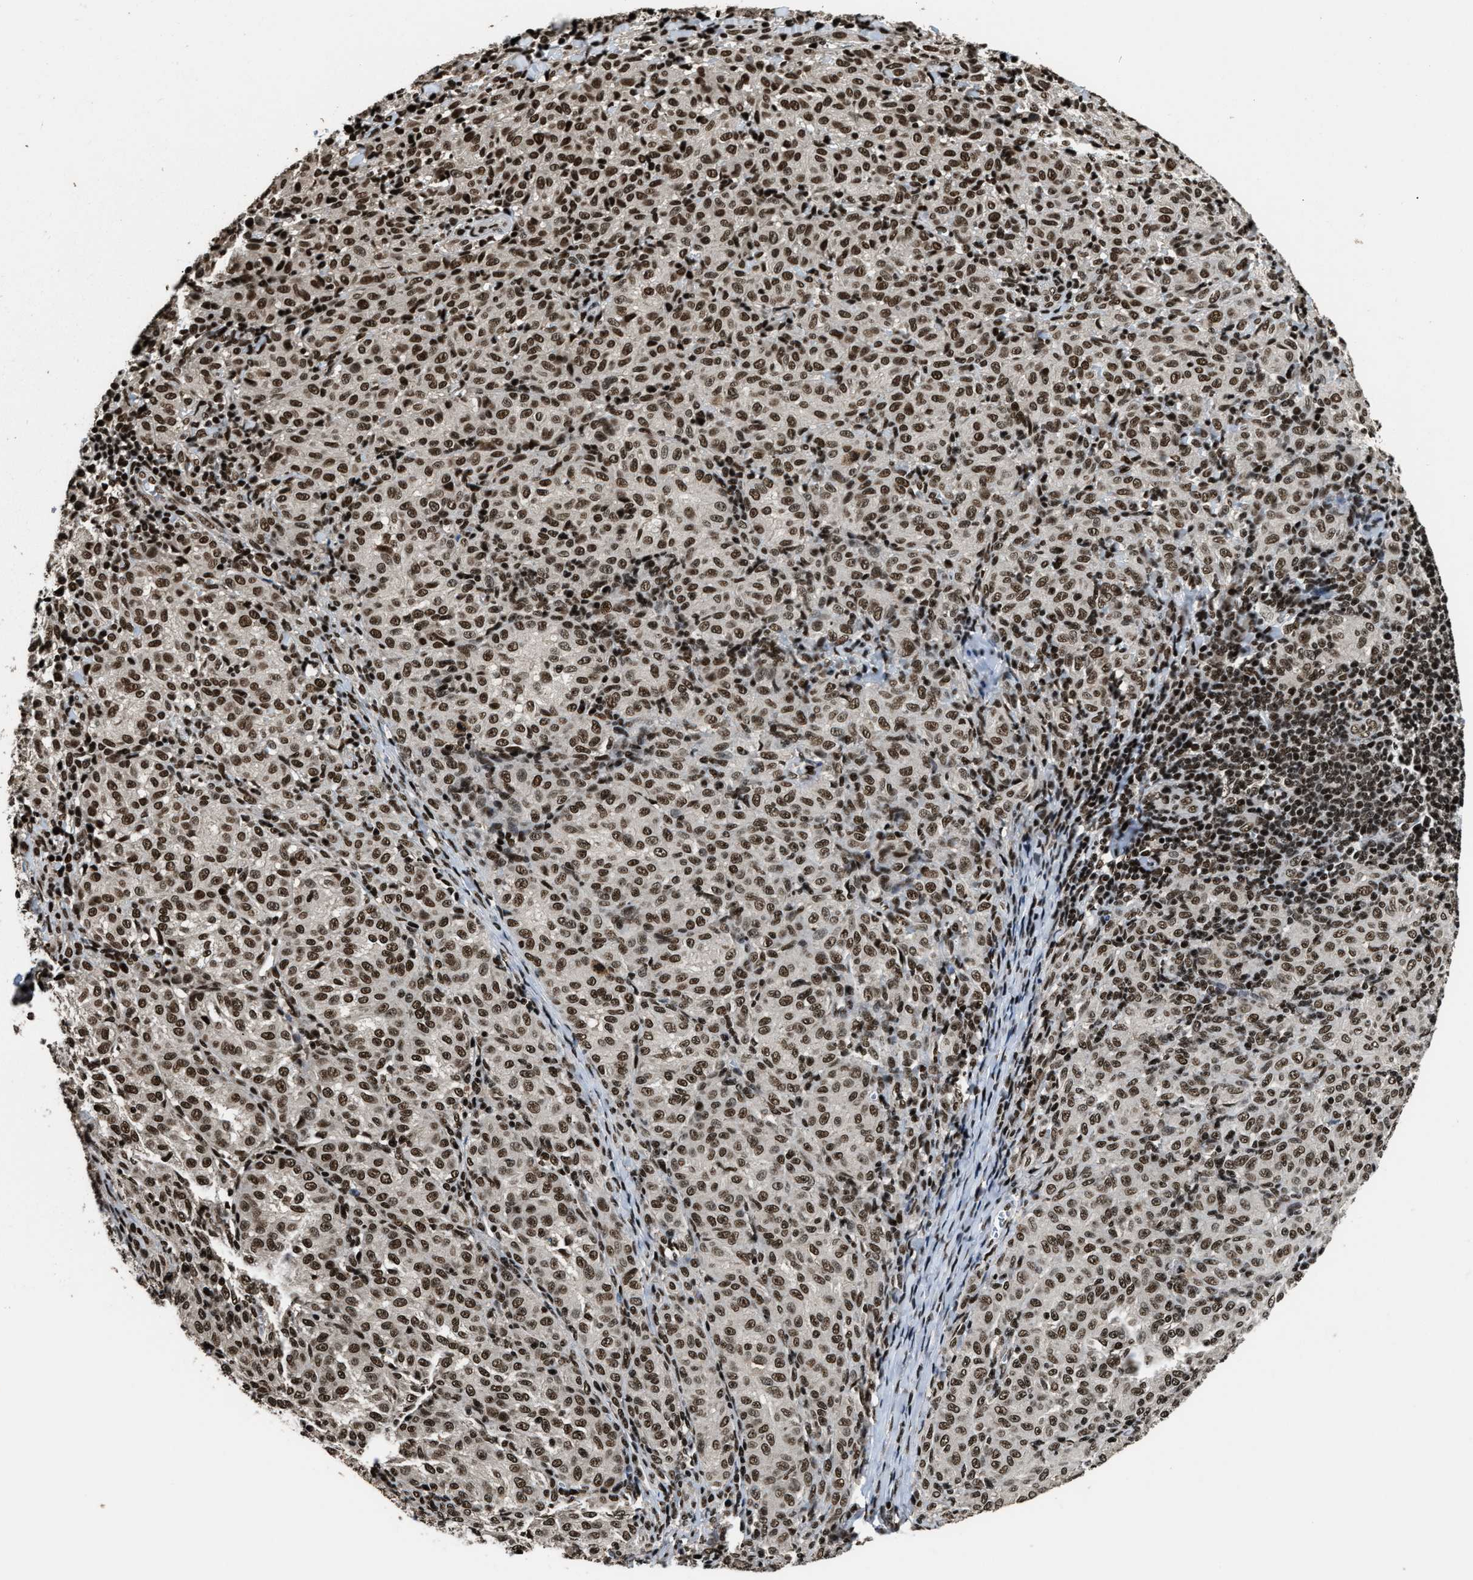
{"staining": {"intensity": "strong", "quantity": ">75%", "location": "nuclear"}, "tissue": "melanoma", "cell_type": "Tumor cells", "image_type": "cancer", "snomed": [{"axis": "morphology", "description": "Malignant melanoma, NOS"}, {"axis": "topography", "description": "Skin"}], "caption": "A brown stain labels strong nuclear staining of a protein in melanoma tumor cells.", "gene": "RAD21", "patient": {"sex": "female", "age": 72}}